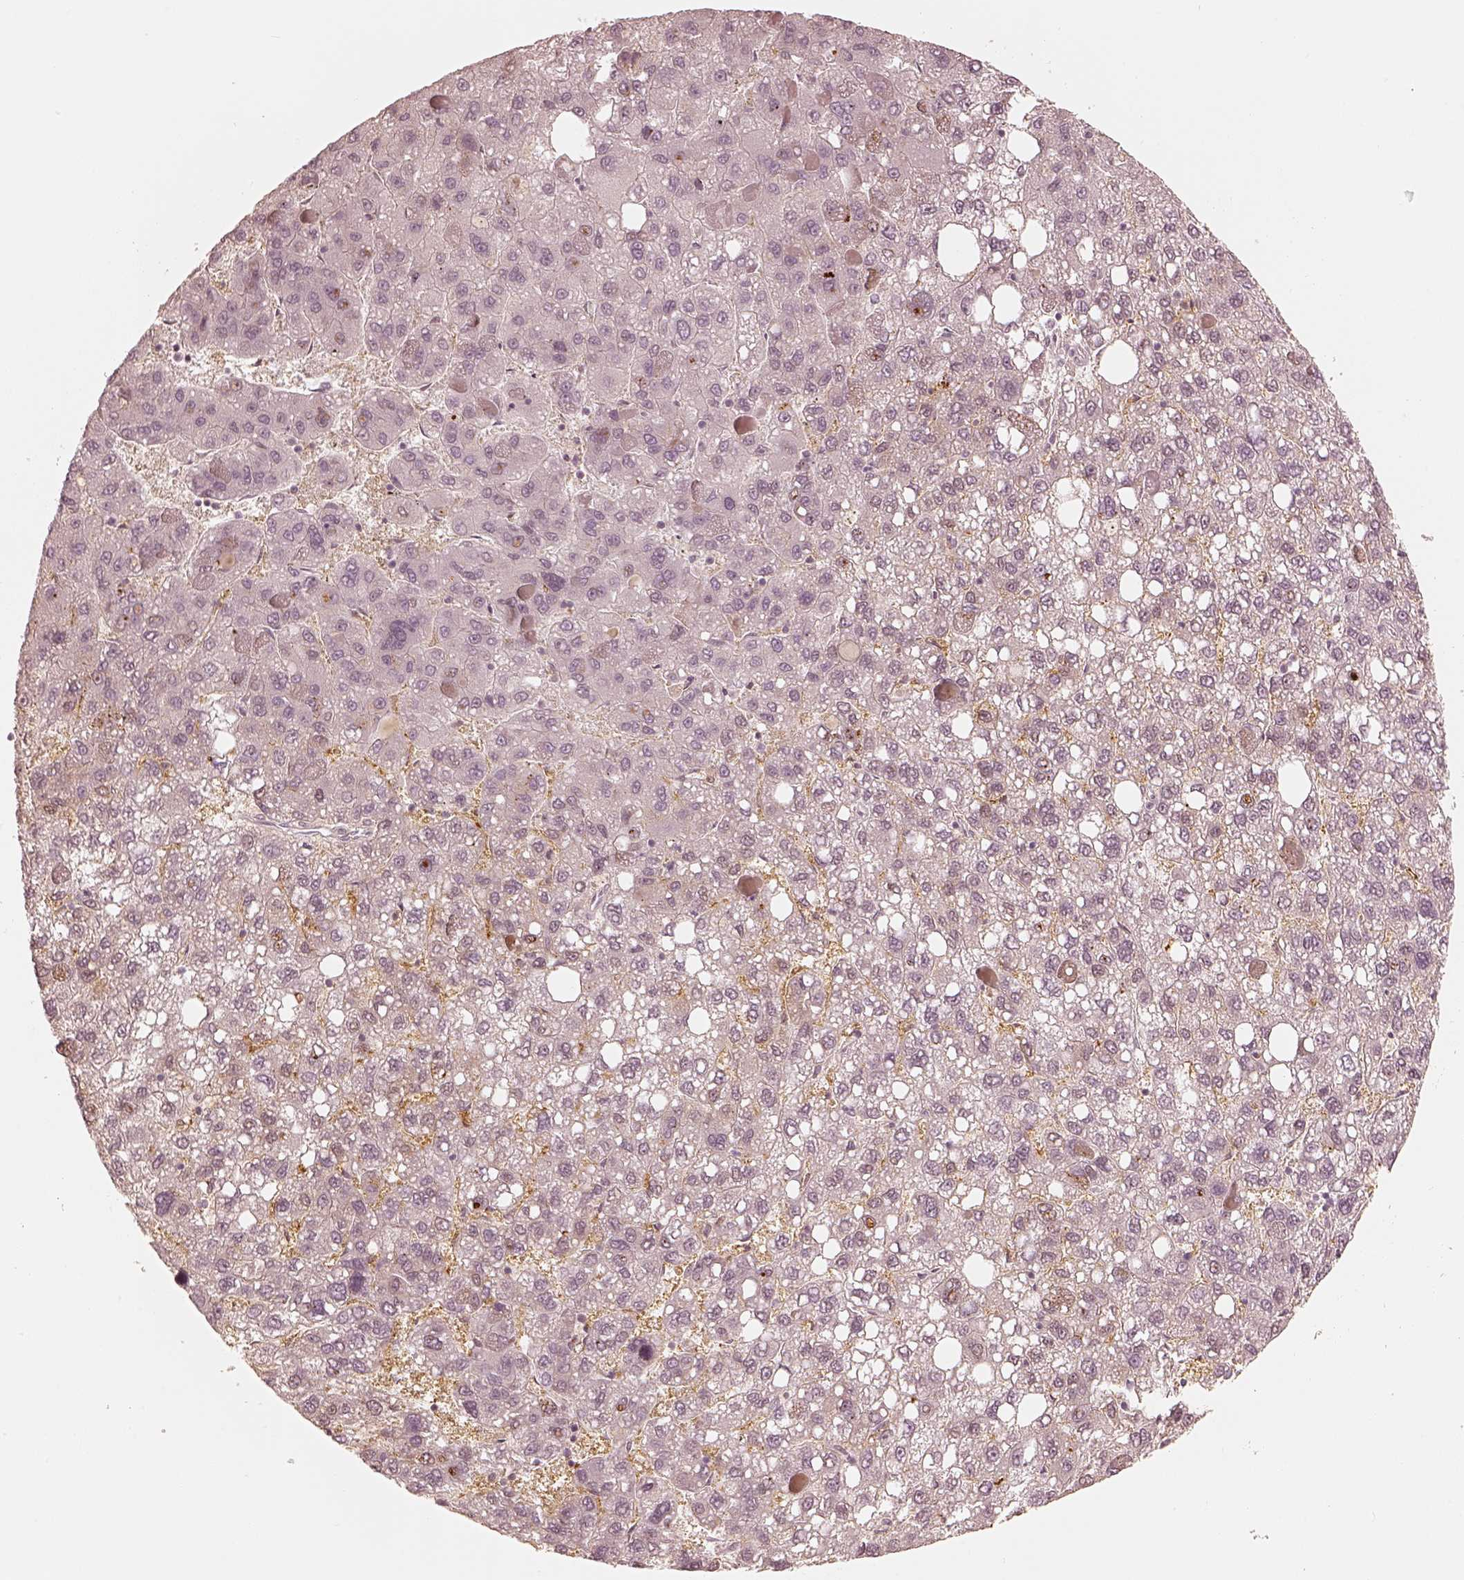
{"staining": {"intensity": "negative", "quantity": "none", "location": "none"}, "tissue": "liver cancer", "cell_type": "Tumor cells", "image_type": "cancer", "snomed": [{"axis": "morphology", "description": "Carcinoma, Hepatocellular, NOS"}, {"axis": "topography", "description": "Liver"}], "caption": "High magnification brightfield microscopy of hepatocellular carcinoma (liver) stained with DAB (3,3'-diaminobenzidine) (brown) and counterstained with hematoxylin (blue): tumor cells show no significant expression.", "gene": "GORASP2", "patient": {"sex": "female", "age": 82}}